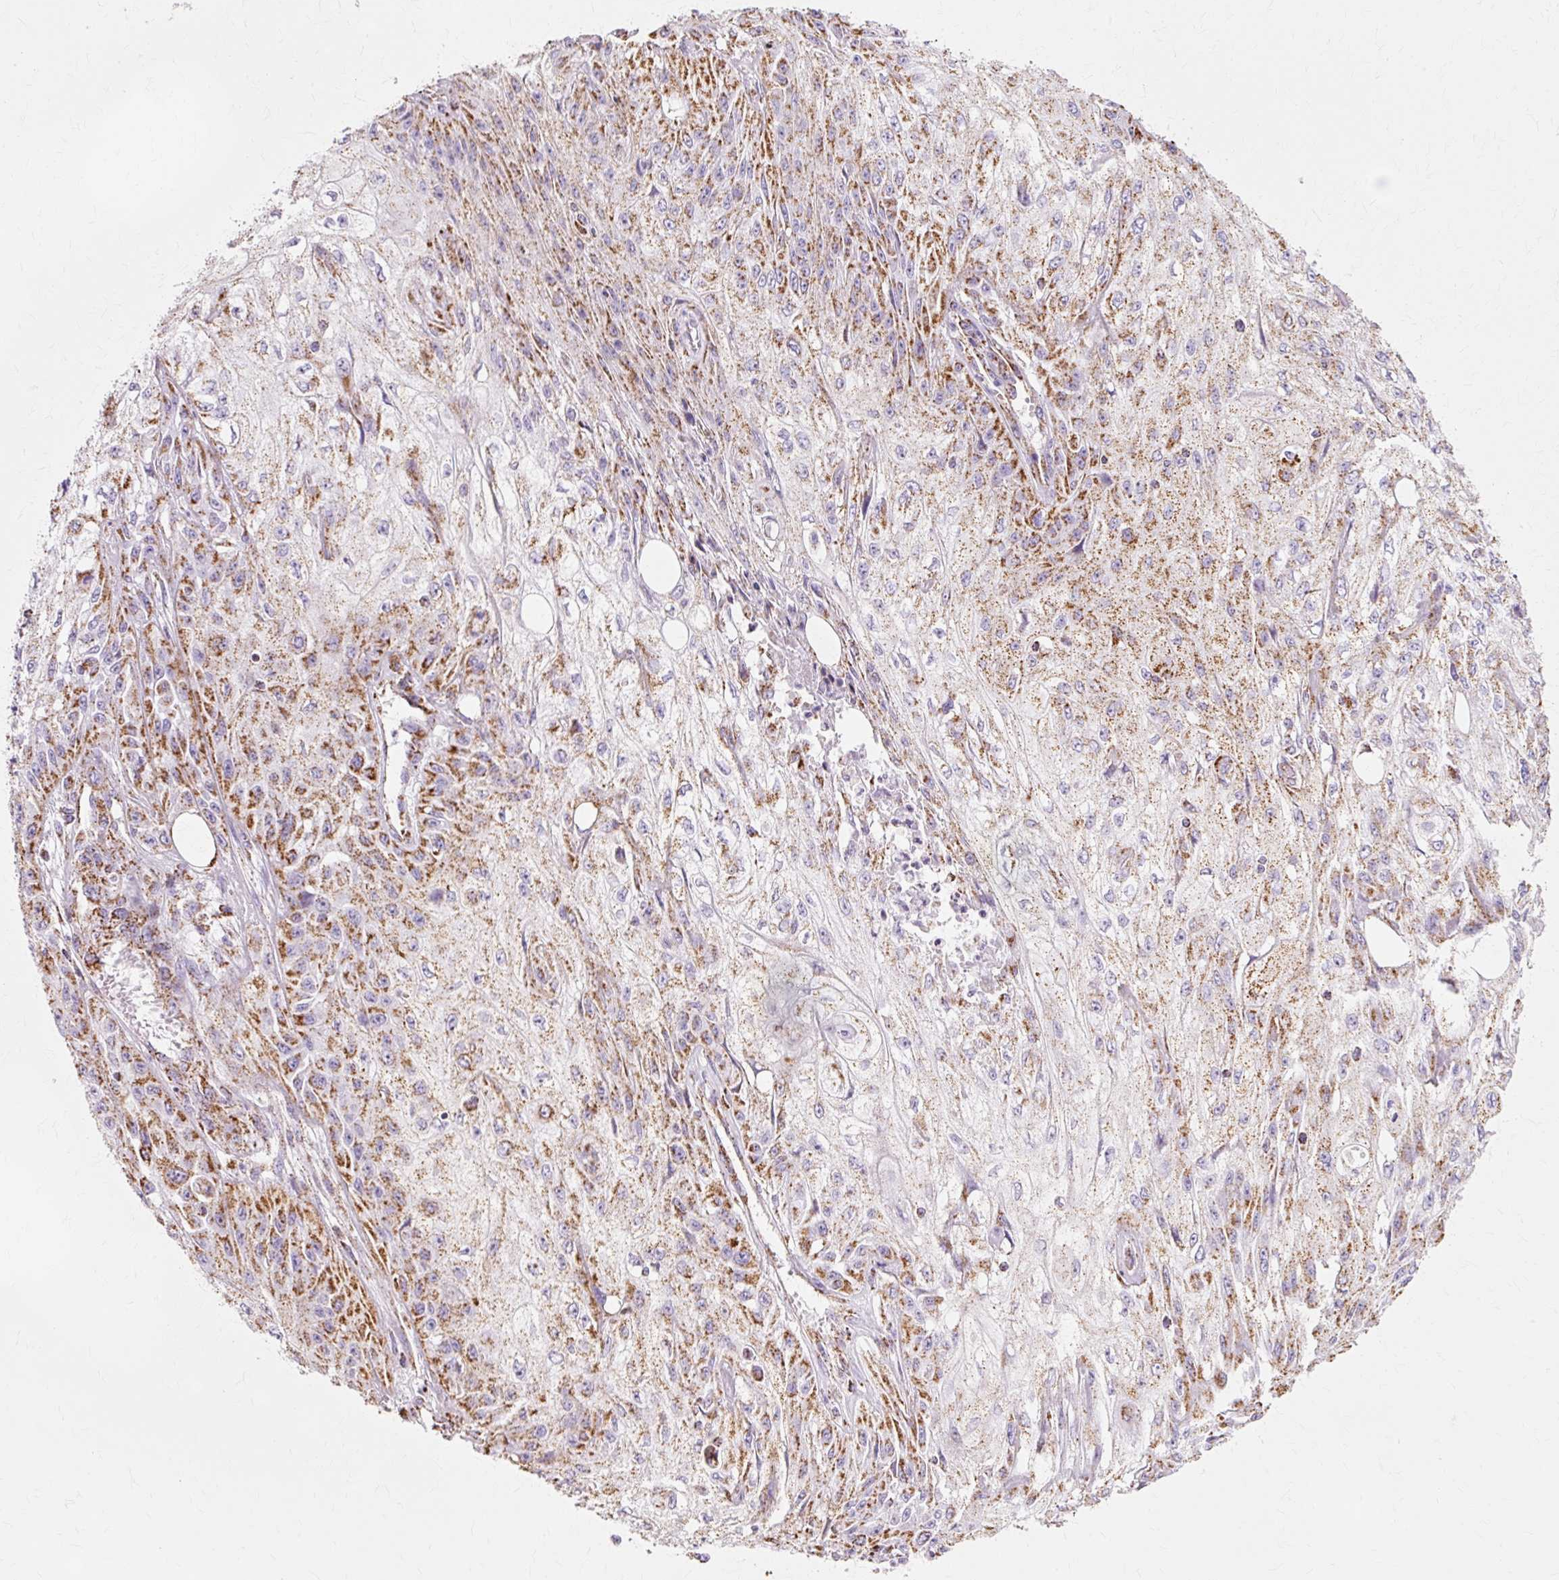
{"staining": {"intensity": "moderate", "quantity": ">75%", "location": "cytoplasmic/membranous"}, "tissue": "skin cancer", "cell_type": "Tumor cells", "image_type": "cancer", "snomed": [{"axis": "morphology", "description": "Squamous cell carcinoma, NOS"}, {"axis": "morphology", "description": "Squamous cell carcinoma, metastatic, NOS"}, {"axis": "topography", "description": "Skin"}, {"axis": "topography", "description": "Lymph node"}], "caption": "Protein expression analysis of human skin cancer (squamous cell carcinoma) reveals moderate cytoplasmic/membranous positivity in about >75% of tumor cells.", "gene": "ATP5PO", "patient": {"sex": "male", "age": 75}}